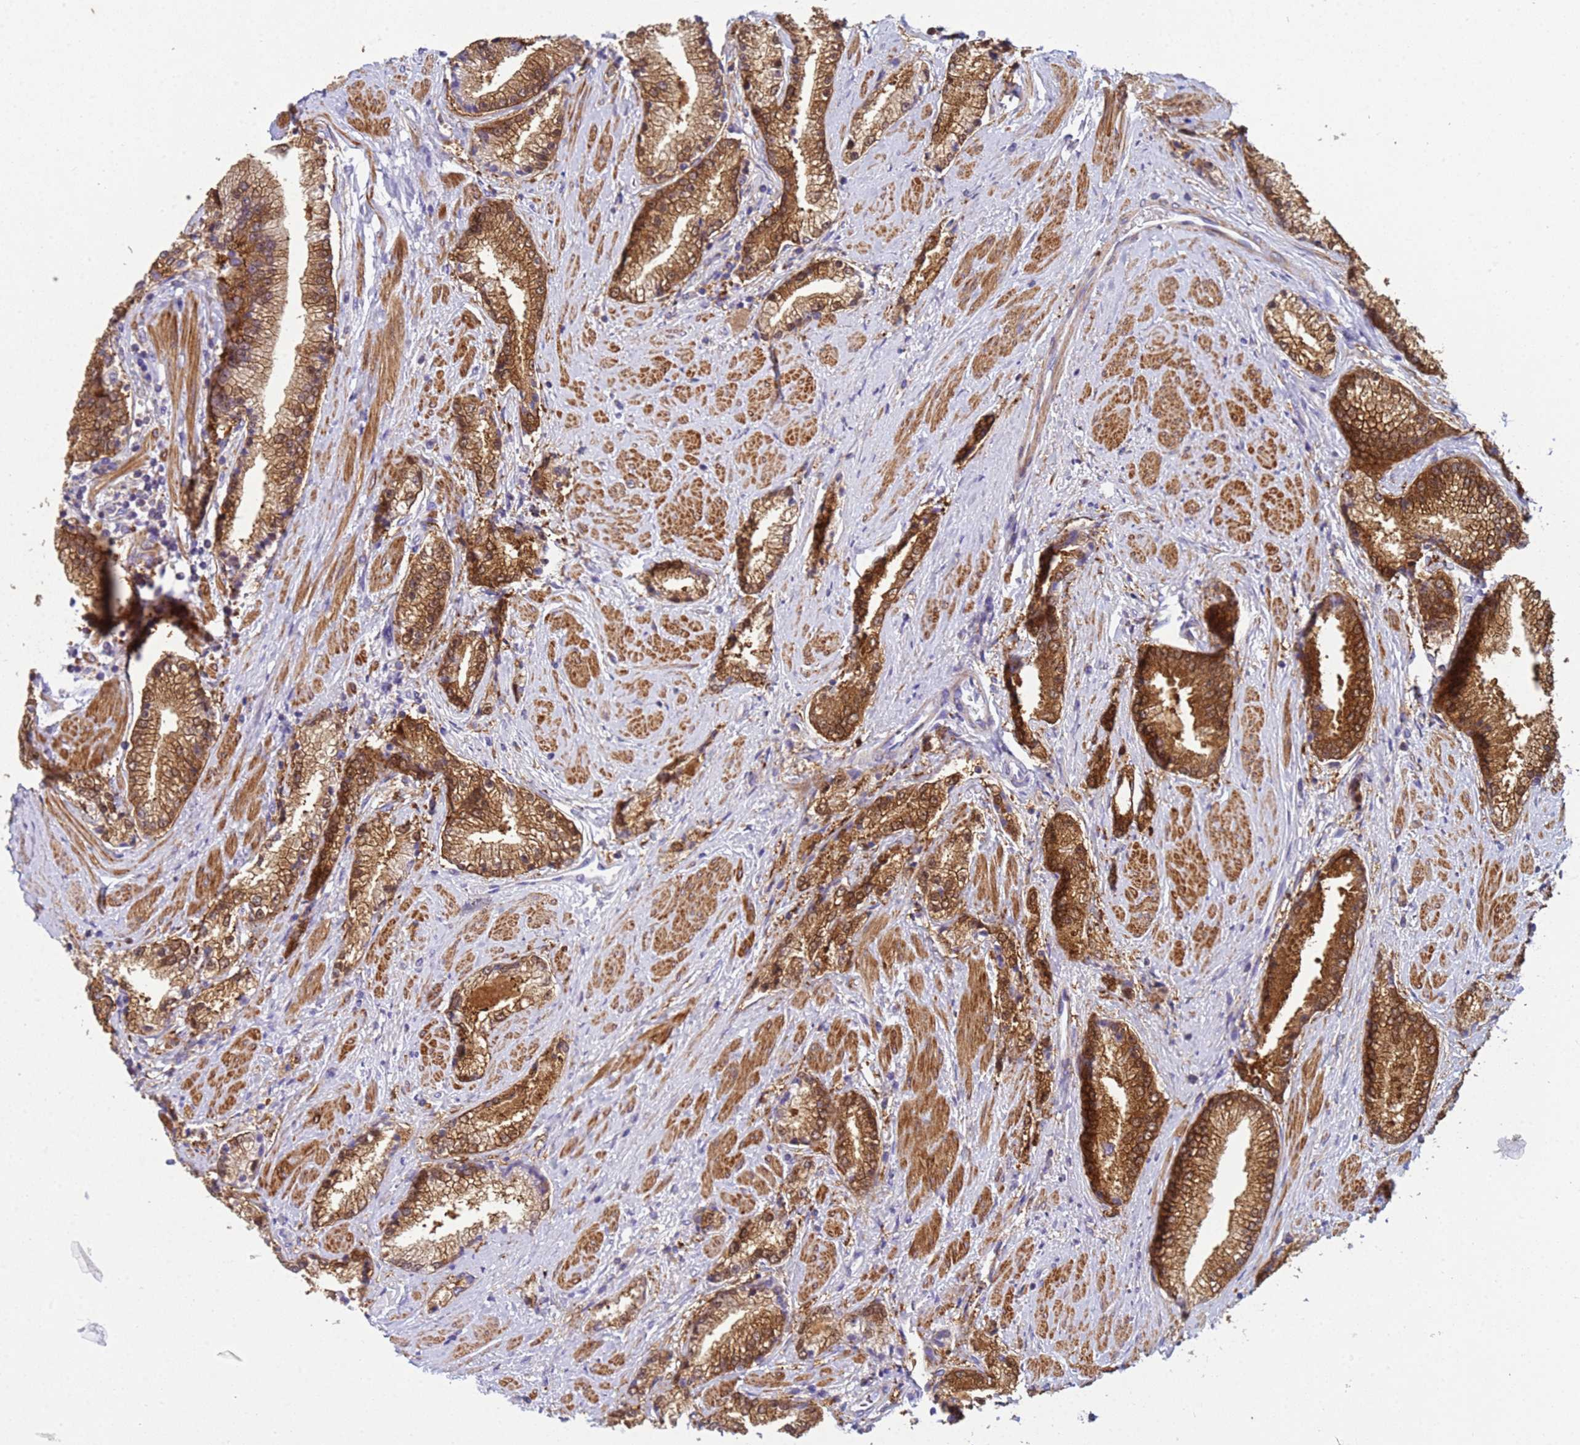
{"staining": {"intensity": "moderate", "quantity": ">75%", "location": "cytoplasmic/membranous,nuclear"}, "tissue": "prostate cancer", "cell_type": "Tumor cells", "image_type": "cancer", "snomed": [{"axis": "morphology", "description": "Adenocarcinoma, High grade"}, {"axis": "topography", "description": "Prostate"}], "caption": "This is an image of IHC staining of prostate cancer (high-grade adenocarcinoma), which shows moderate staining in the cytoplasmic/membranous and nuclear of tumor cells.", "gene": "KLHL13", "patient": {"sex": "male", "age": 67}}